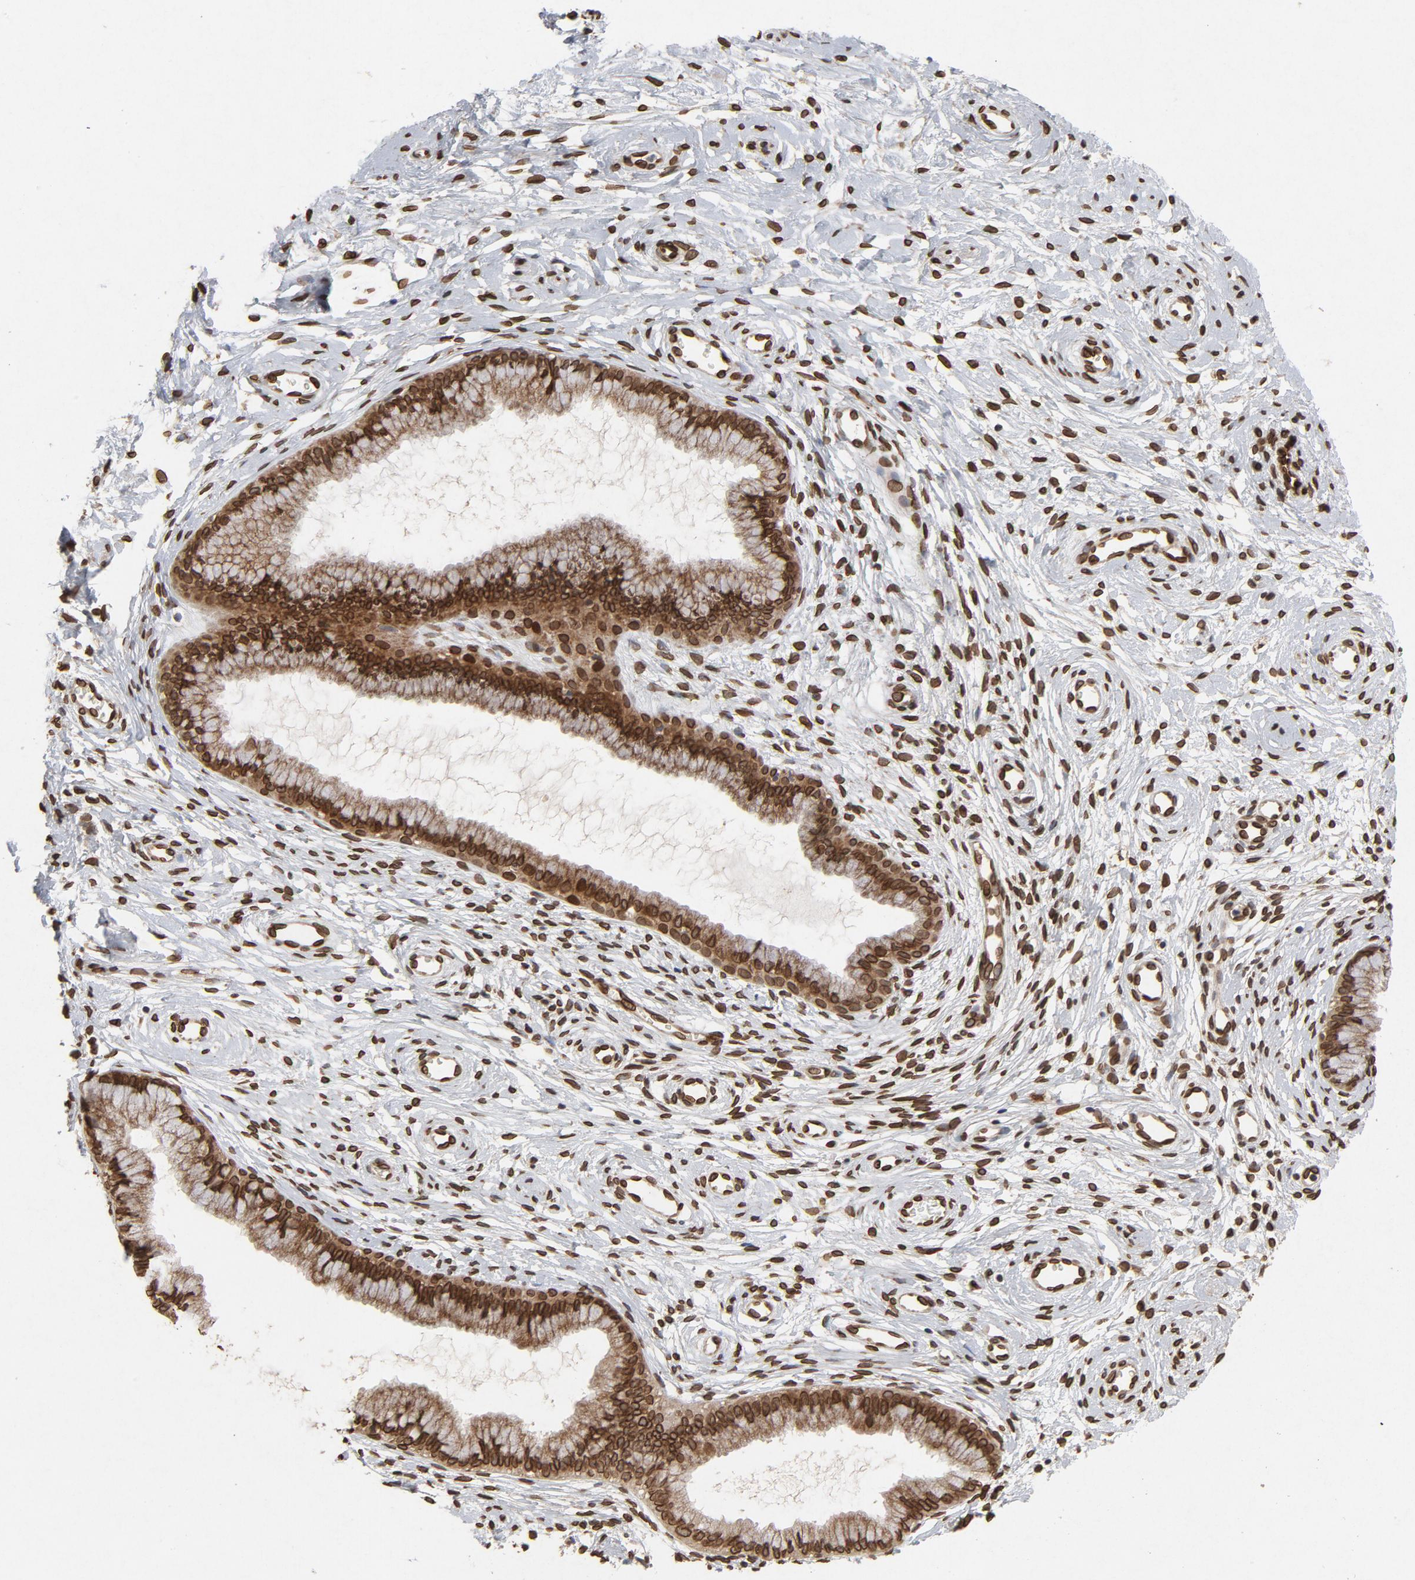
{"staining": {"intensity": "strong", "quantity": ">75%", "location": "cytoplasmic/membranous,nuclear"}, "tissue": "cervix", "cell_type": "Glandular cells", "image_type": "normal", "snomed": [{"axis": "morphology", "description": "Normal tissue, NOS"}, {"axis": "topography", "description": "Cervix"}], "caption": "Cervix stained with immunohistochemistry exhibits strong cytoplasmic/membranous,nuclear staining in about >75% of glandular cells. The staining is performed using DAB brown chromogen to label protein expression. The nuclei are counter-stained blue using hematoxylin.", "gene": "LMNA", "patient": {"sex": "female", "age": 39}}